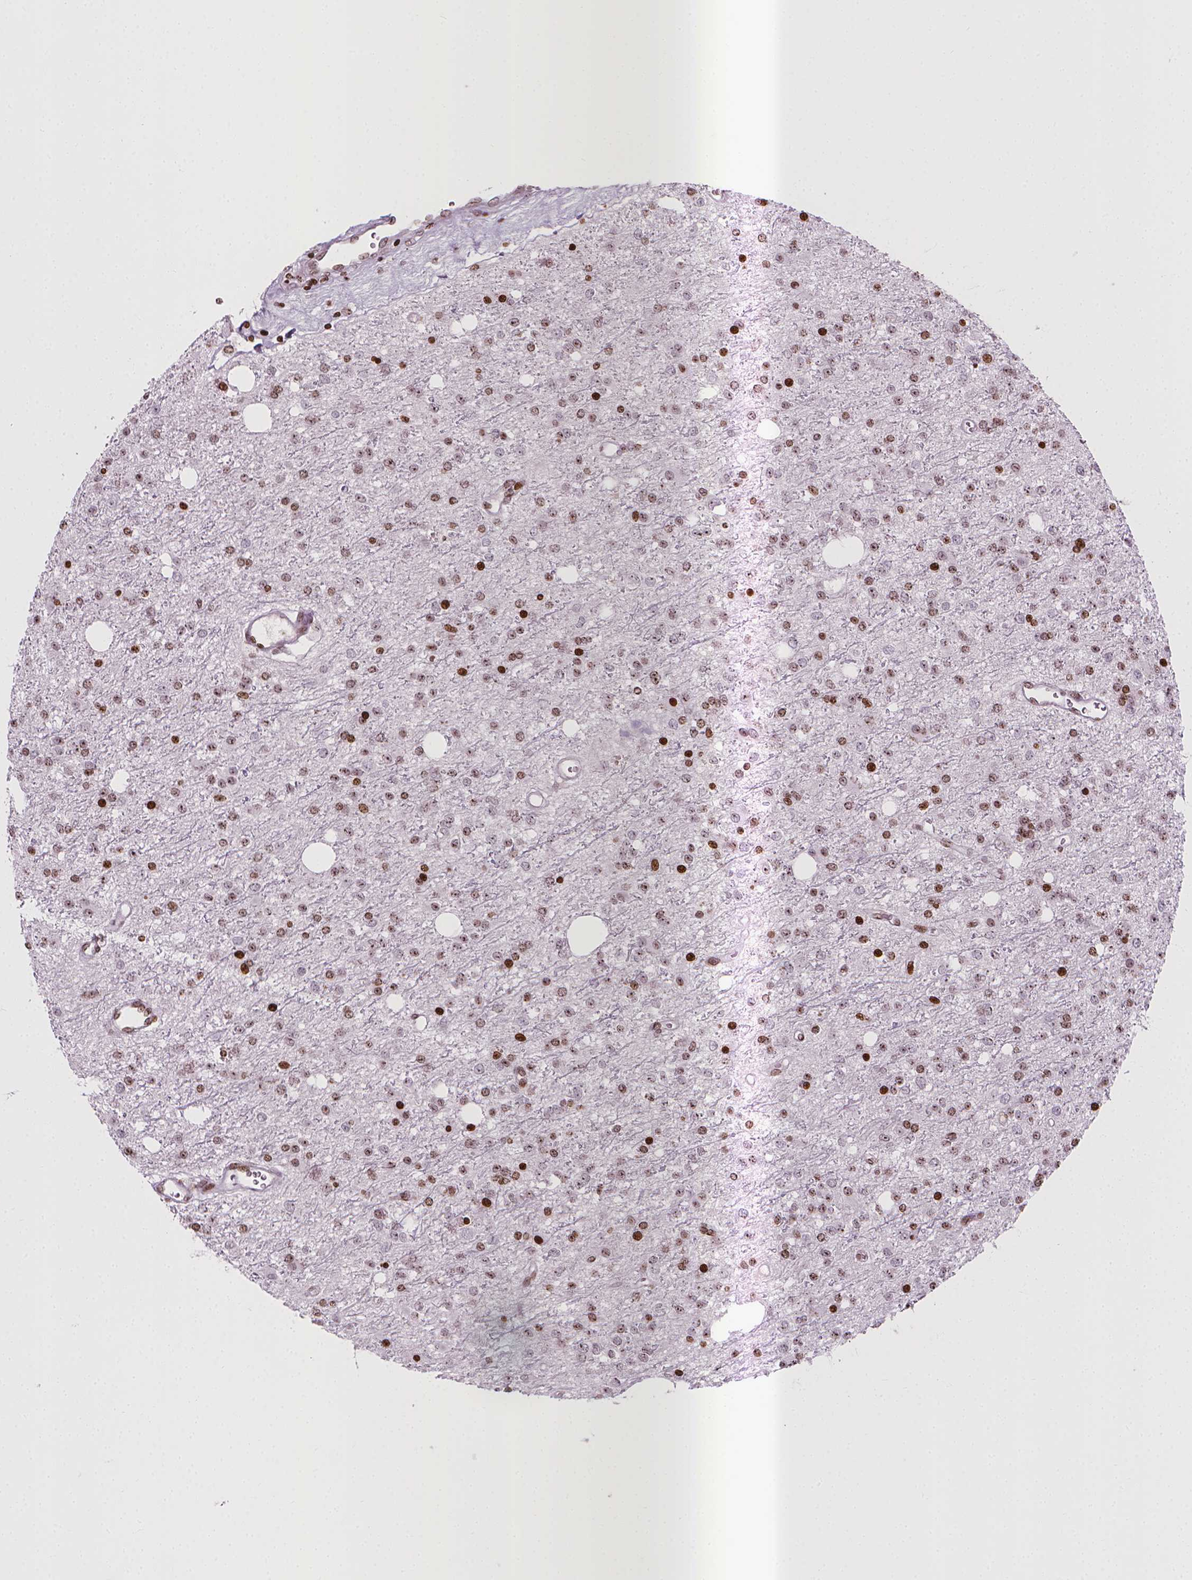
{"staining": {"intensity": "moderate", "quantity": "25%-75%", "location": "nuclear"}, "tissue": "glioma", "cell_type": "Tumor cells", "image_type": "cancer", "snomed": [{"axis": "morphology", "description": "Glioma, malignant, Low grade"}, {"axis": "topography", "description": "Brain"}], "caption": "Approximately 25%-75% of tumor cells in malignant low-grade glioma show moderate nuclear protein expression as visualized by brown immunohistochemical staining.", "gene": "PIP4K2A", "patient": {"sex": "female", "age": 45}}